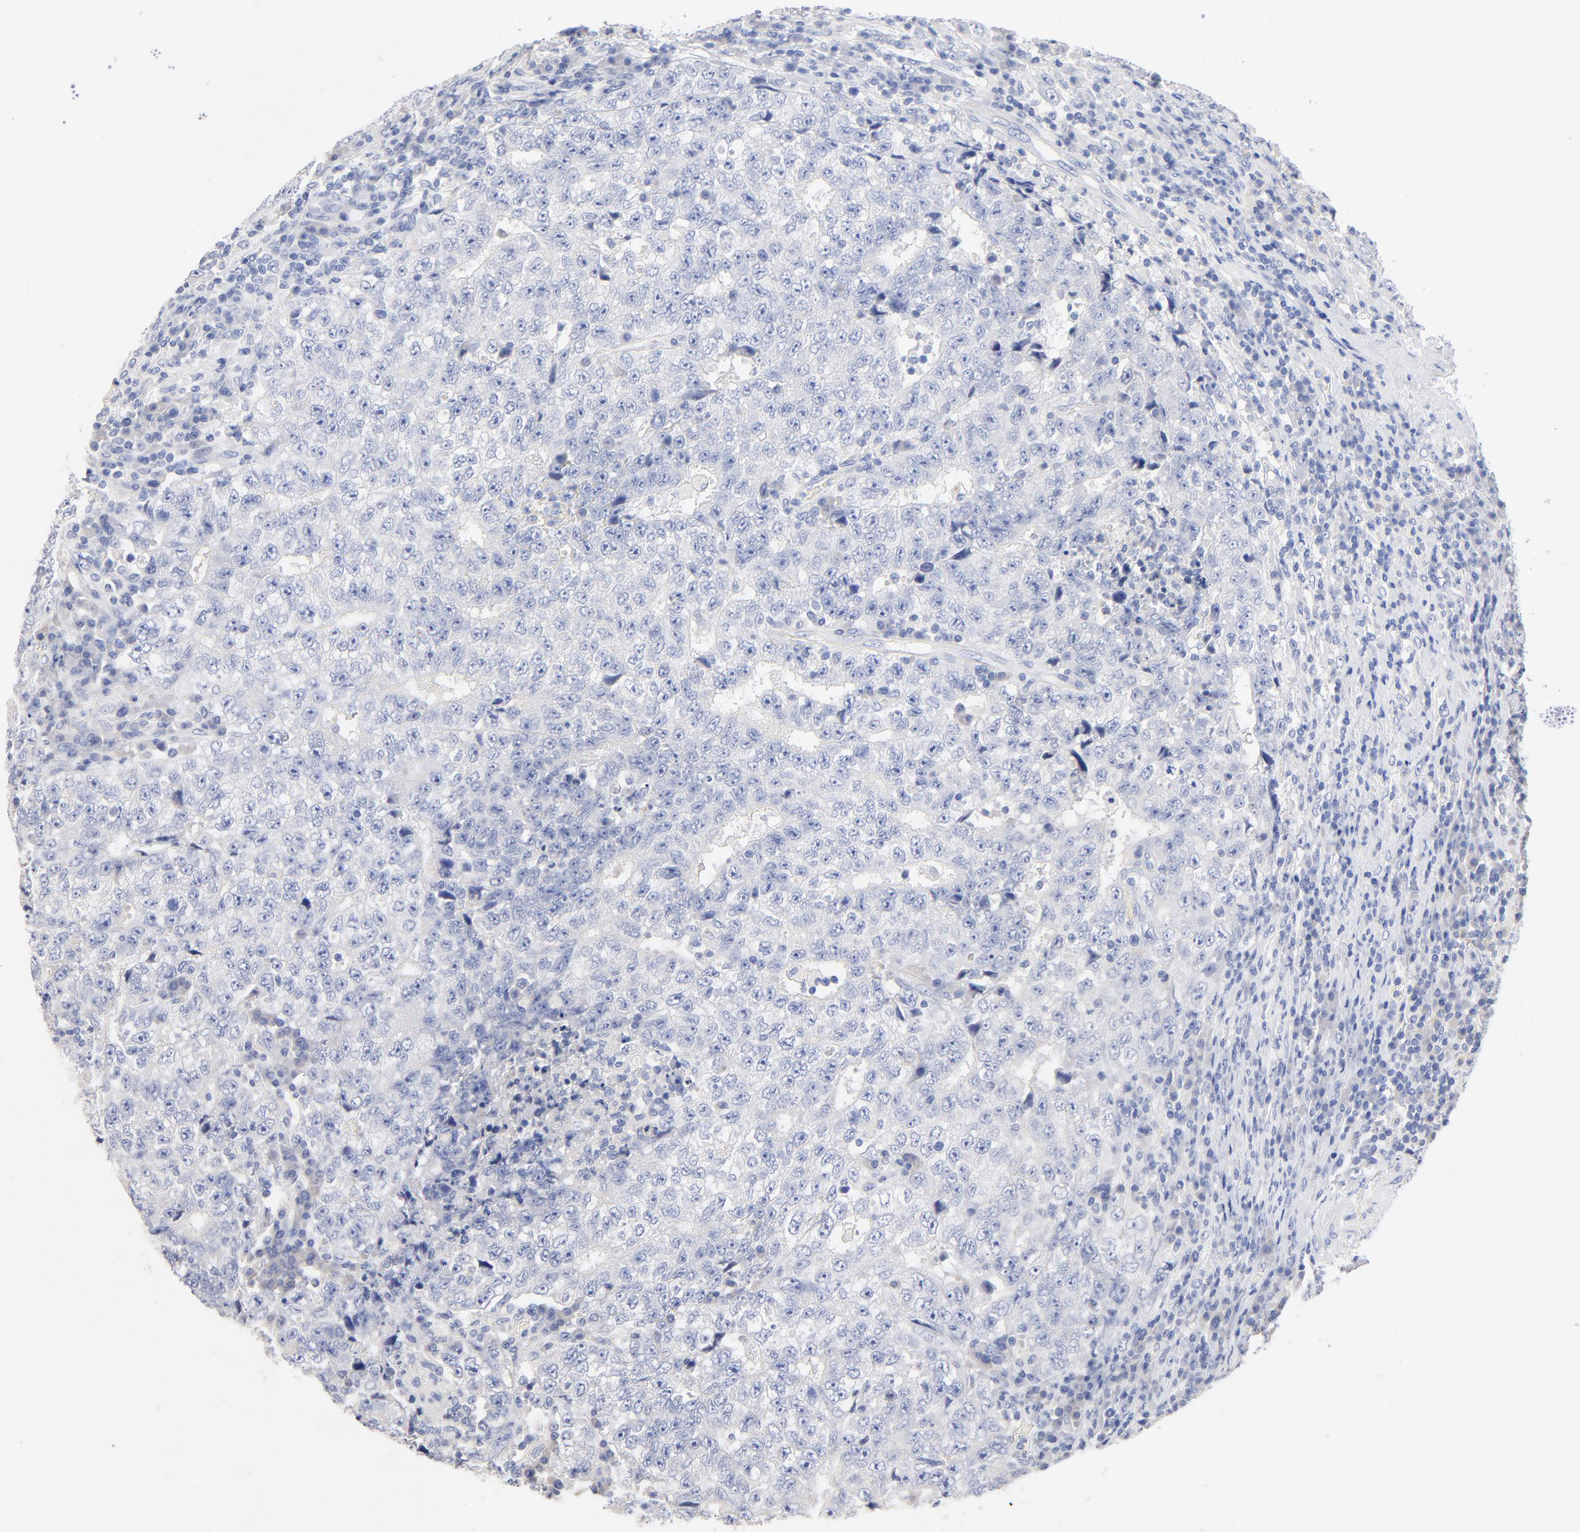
{"staining": {"intensity": "negative", "quantity": "none", "location": "none"}, "tissue": "testis cancer", "cell_type": "Tumor cells", "image_type": "cancer", "snomed": [{"axis": "morphology", "description": "Necrosis, NOS"}, {"axis": "morphology", "description": "Carcinoma, Embryonal, NOS"}, {"axis": "topography", "description": "Testis"}], "caption": "IHC histopathology image of testis cancer (embryonal carcinoma) stained for a protein (brown), which shows no expression in tumor cells.", "gene": "CPS1", "patient": {"sex": "male", "age": 19}}